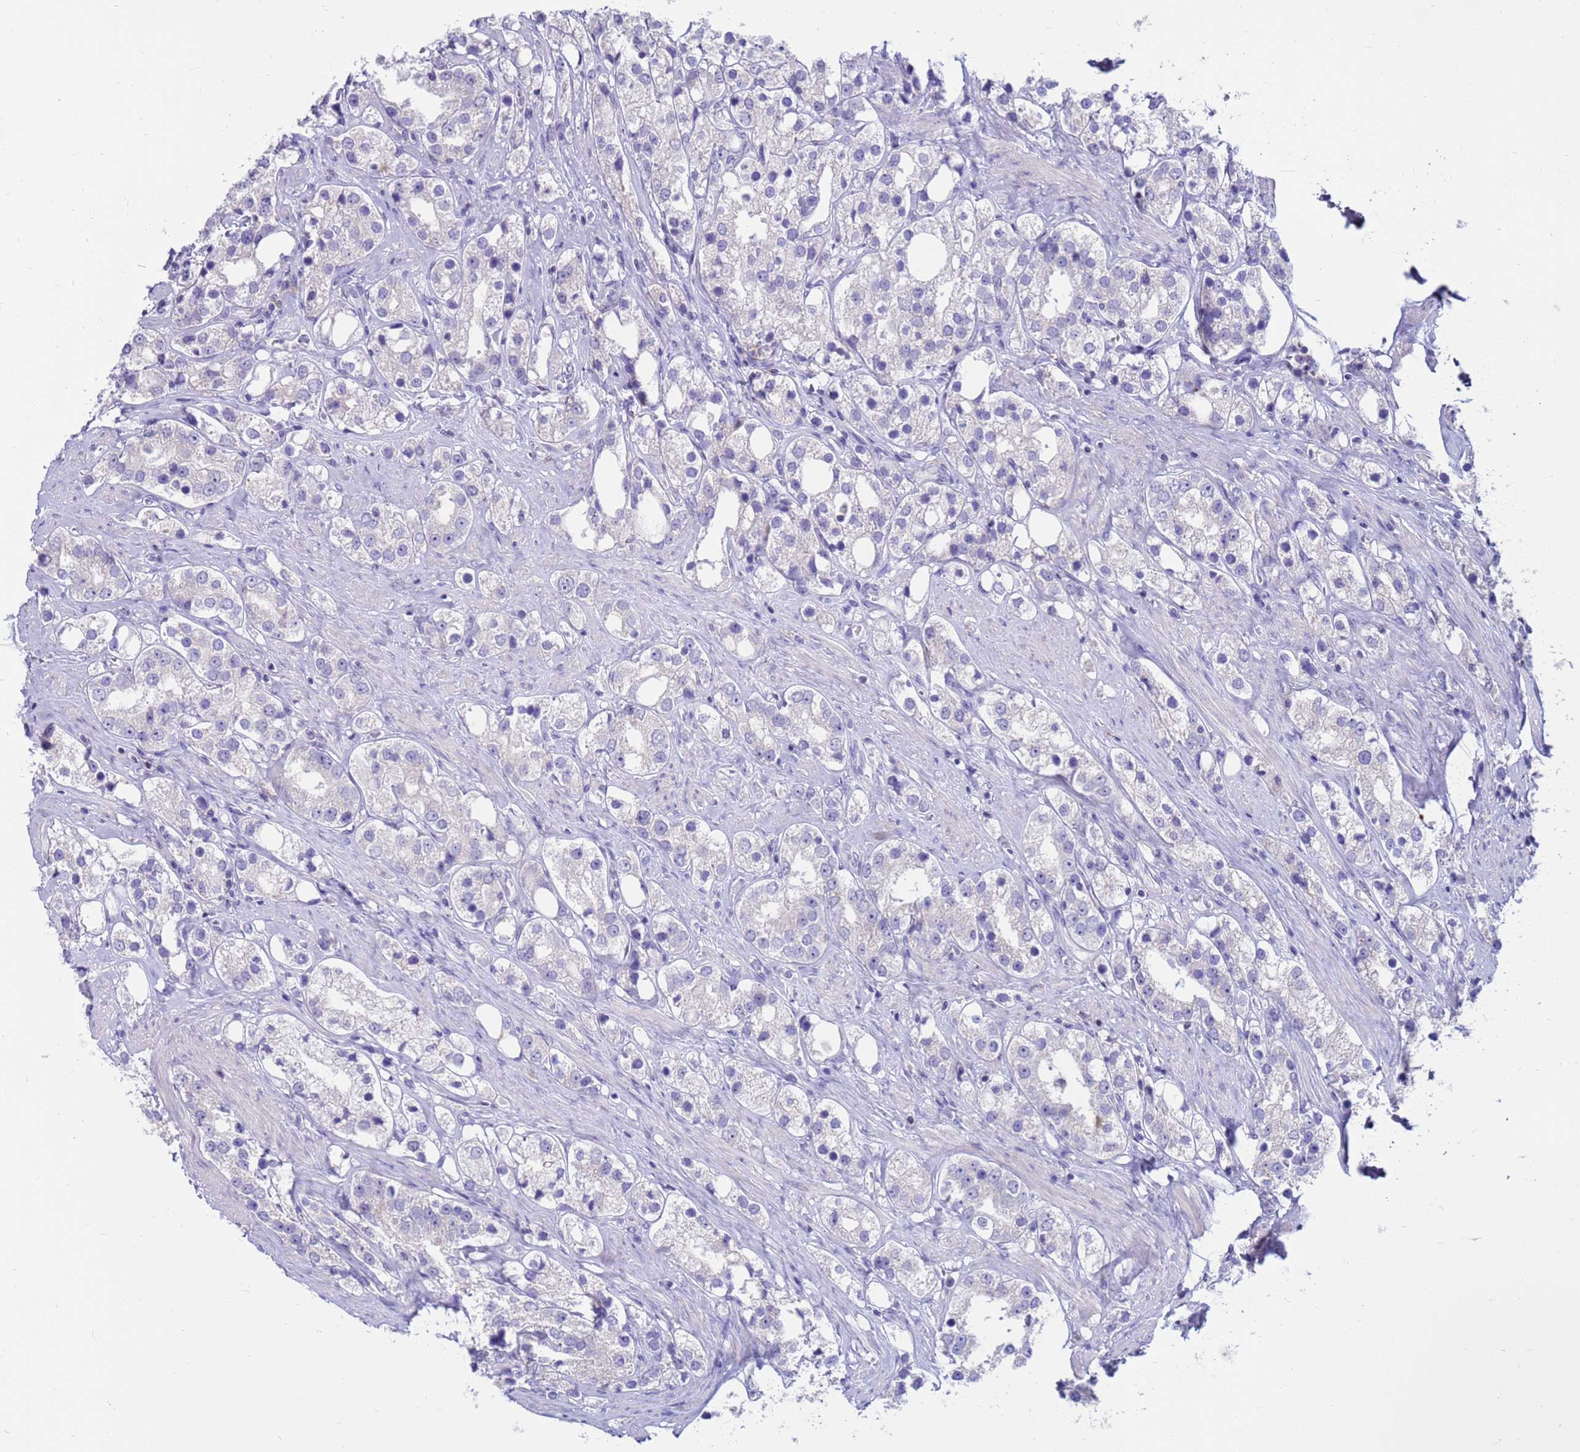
{"staining": {"intensity": "negative", "quantity": "none", "location": "none"}, "tissue": "prostate cancer", "cell_type": "Tumor cells", "image_type": "cancer", "snomed": [{"axis": "morphology", "description": "Adenocarcinoma, NOS"}, {"axis": "topography", "description": "Prostate"}], "caption": "Immunohistochemistry (IHC) of human prostate cancer reveals no positivity in tumor cells.", "gene": "PDE10A", "patient": {"sex": "male", "age": 79}}